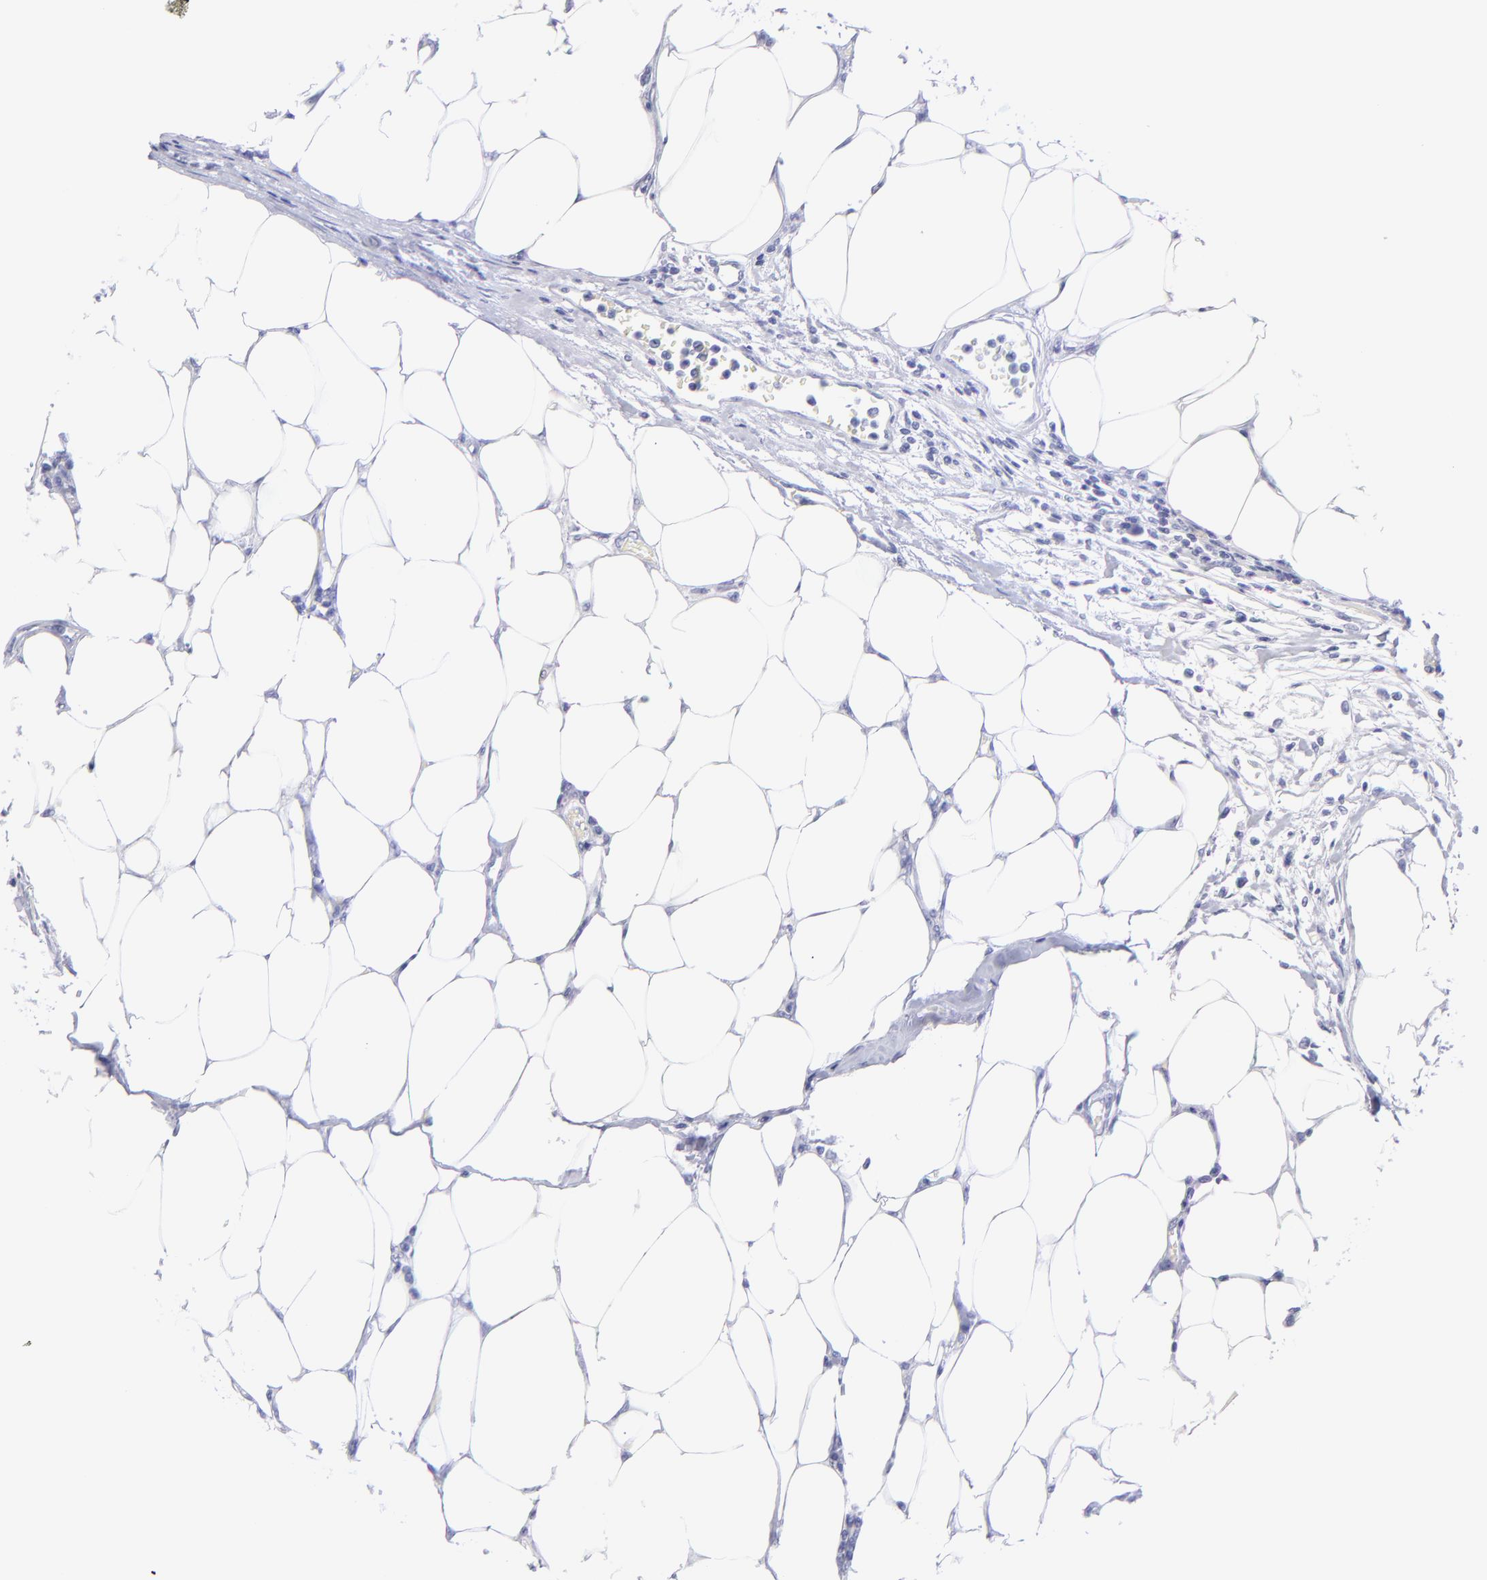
{"staining": {"intensity": "negative", "quantity": "none", "location": "none"}, "tissue": "colorectal cancer", "cell_type": "Tumor cells", "image_type": "cancer", "snomed": [{"axis": "morphology", "description": "Adenocarcinoma, NOS"}, {"axis": "topography", "description": "Colon"}], "caption": "Immunohistochemistry (IHC) photomicrograph of neoplastic tissue: human colorectal cancer stained with DAB exhibits no significant protein positivity in tumor cells.", "gene": "CNP", "patient": {"sex": "female", "age": 86}}